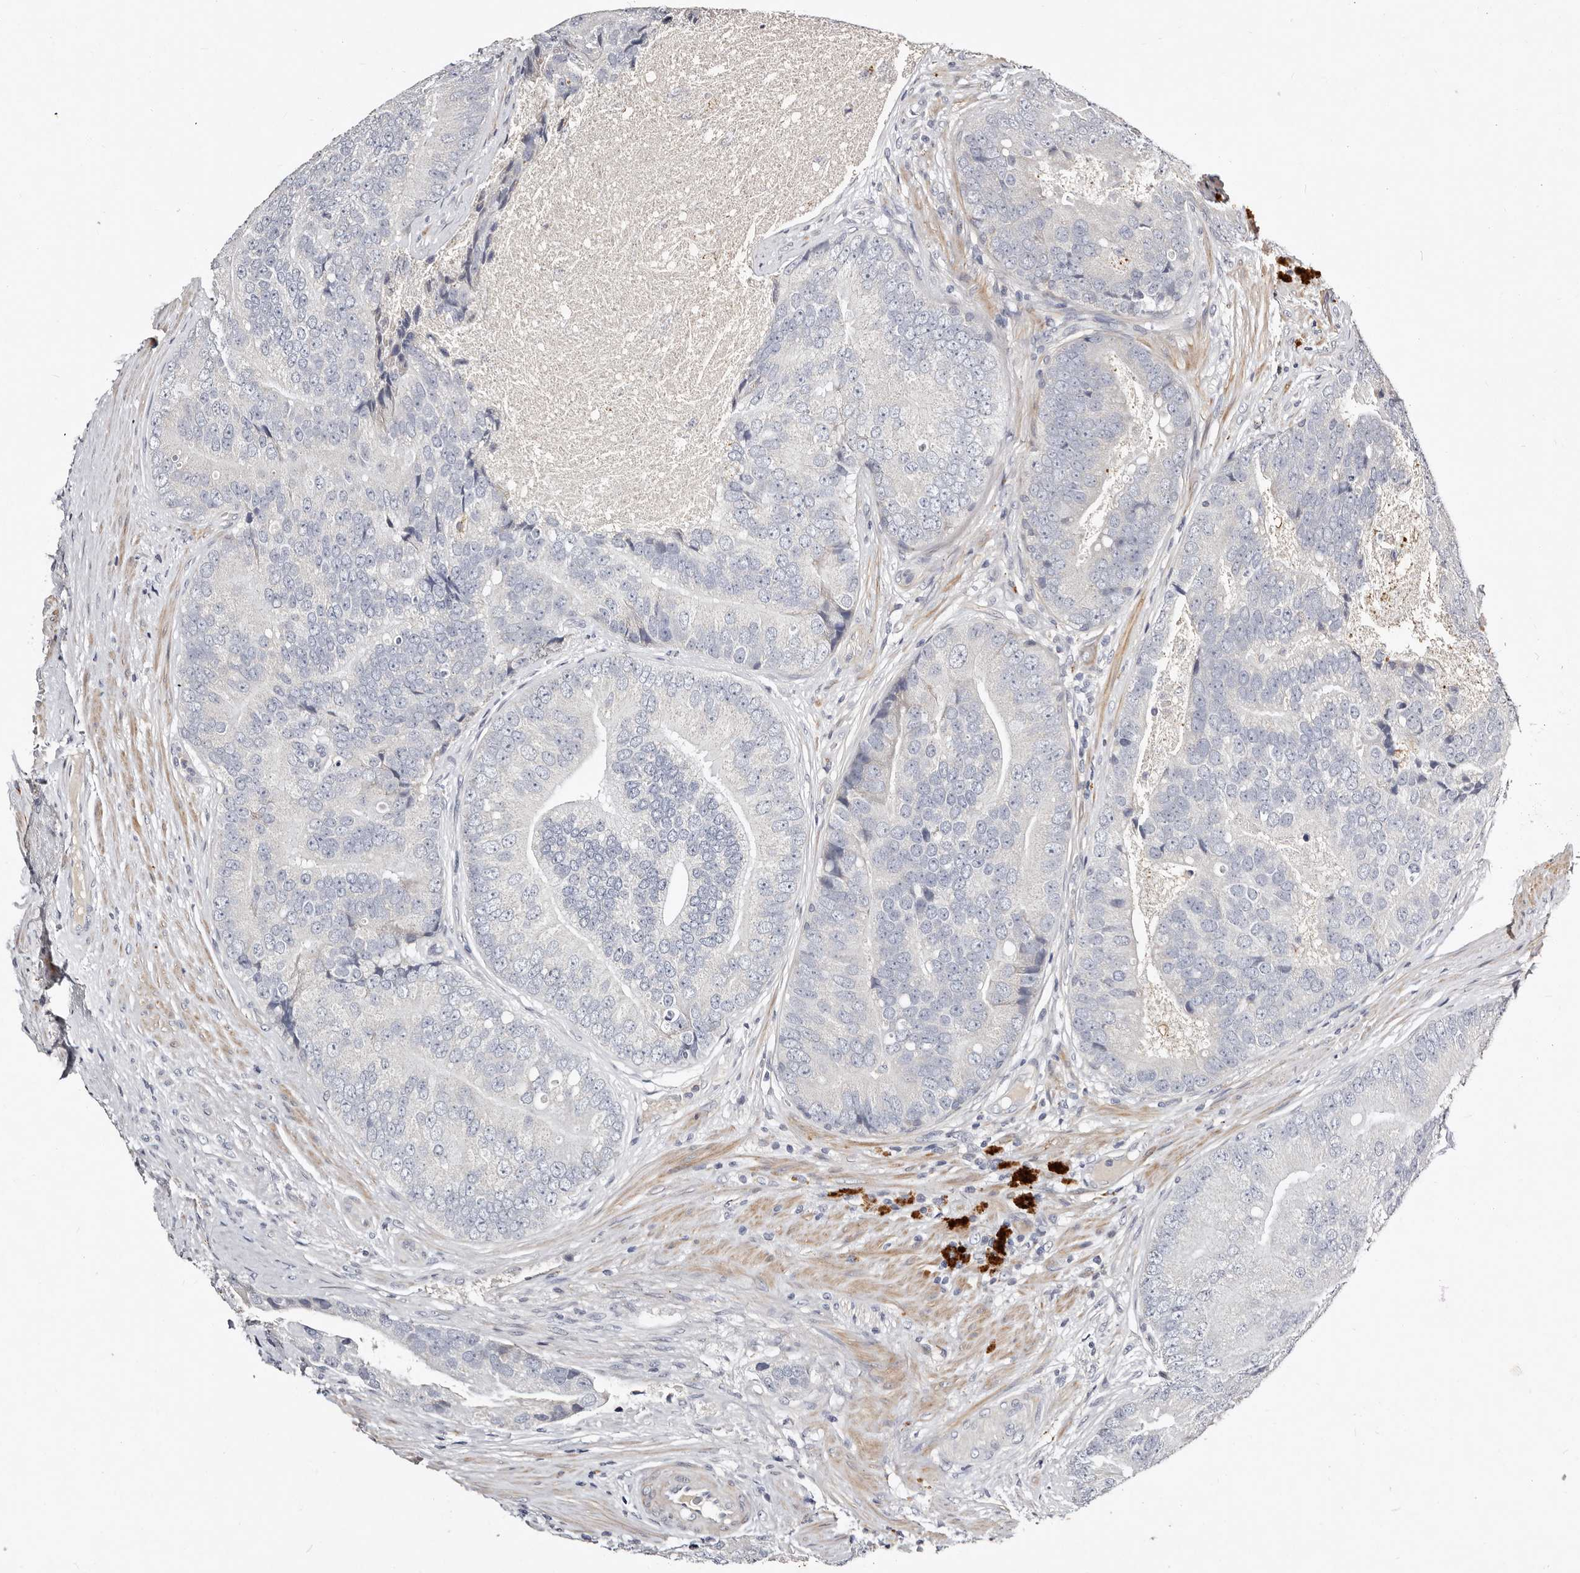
{"staining": {"intensity": "negative", "quantity": "none", "location": "none"}, "tissue": "prostate cancer", "cell_type": "Tumor cells", "image_type": "cancer", "snomed": [{"axis": "morphology", "description": "Adenocarcinoma, High grade"}, {"axis": "topography", "description": "Prostate"}], "caption": "Histopathology image shows no protein staining in tumor cells of prostate cancer tissue.", "gene": "MRPS33", "patient": {"sex": "male", "age": 70}}